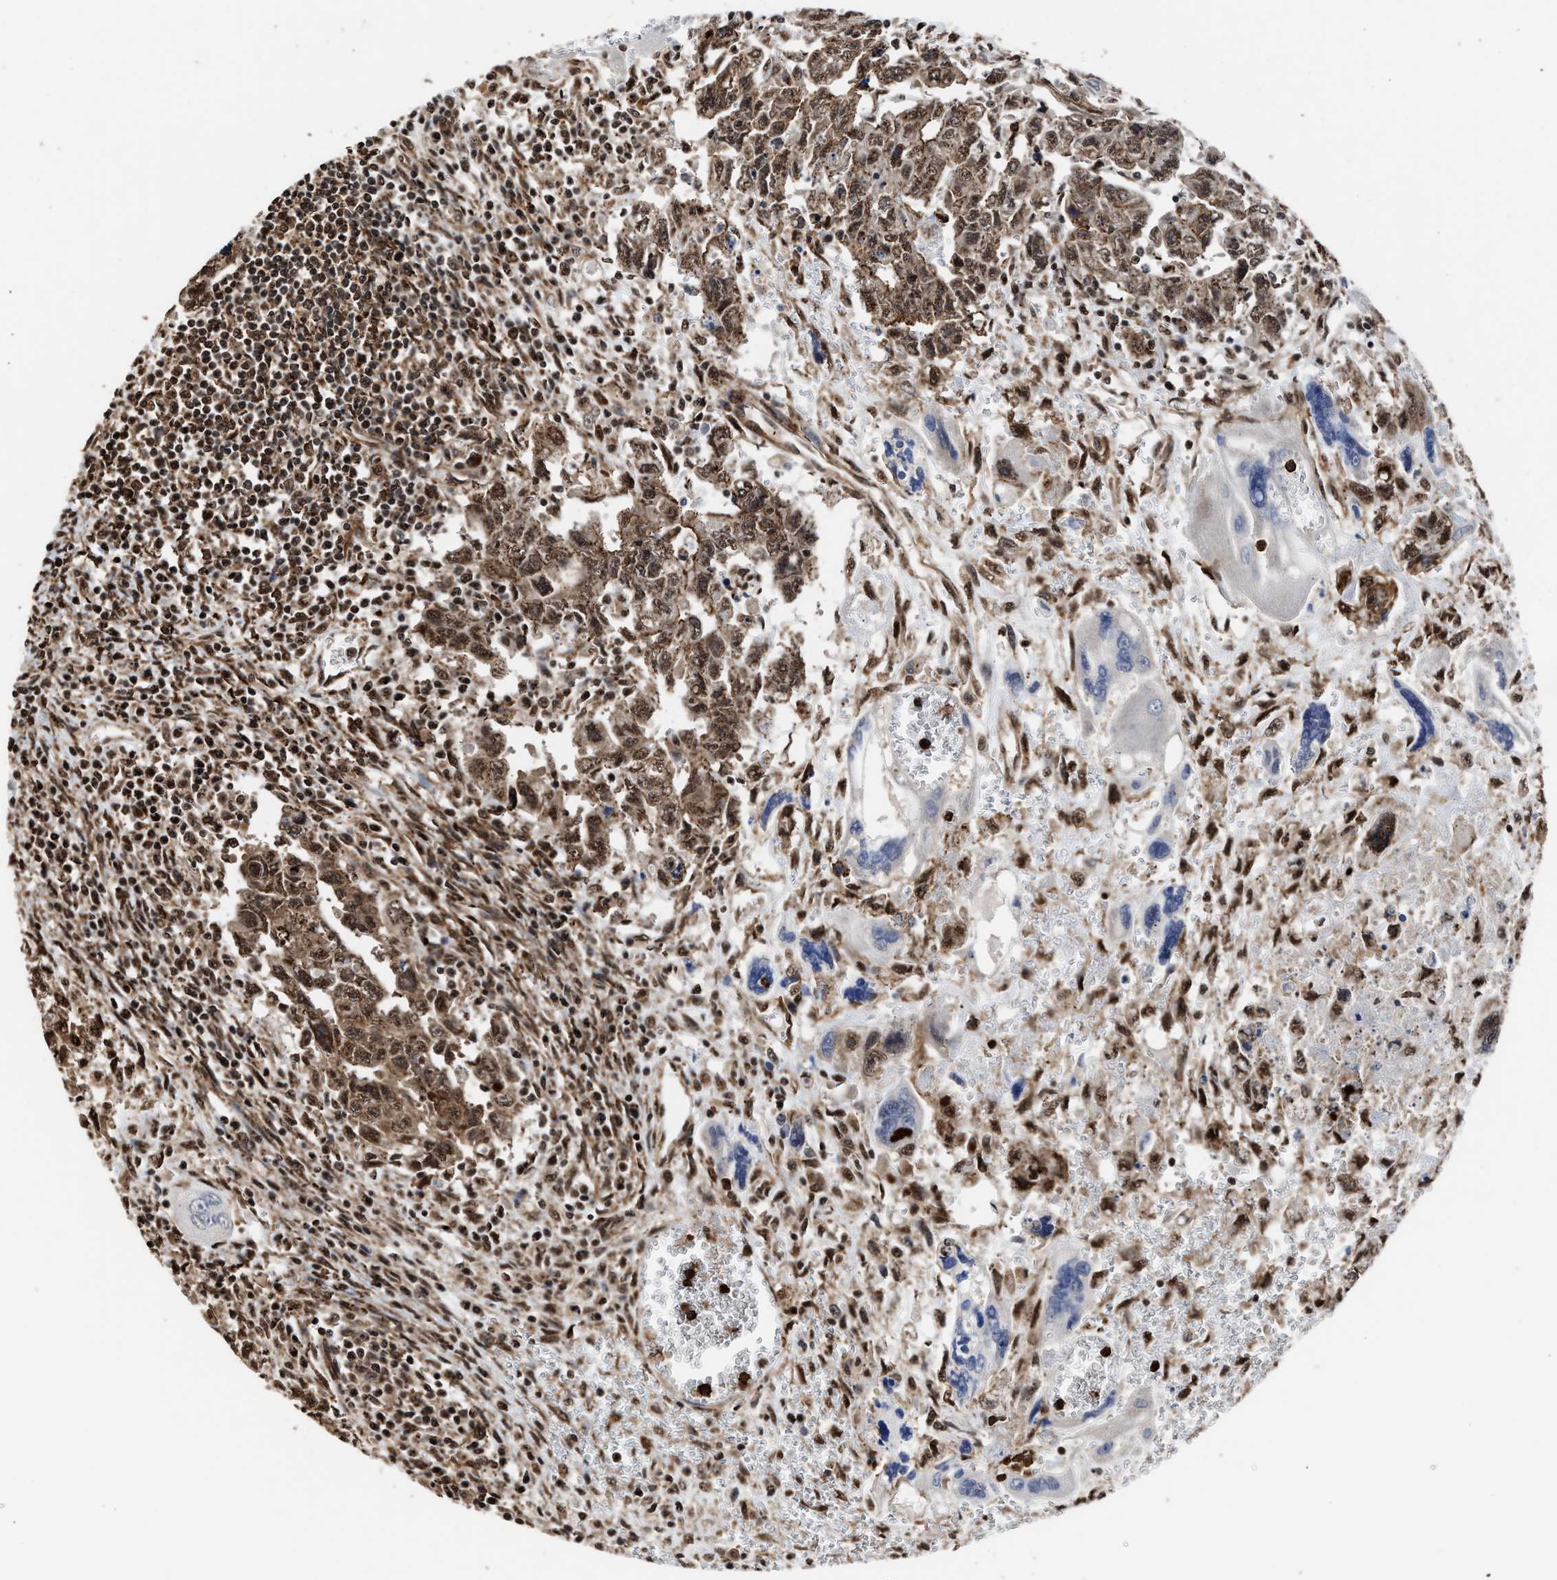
{"staining": {"intensity": "moderate", "quantity": ">75%", "location": "cytoplasmic/membranous,nuclear"}, "tissue": "testis cancer", "cell_type": "Tumor cells", "image_type": "cancer", "snomed": [{"axis": "morphology", "description": "Carcinoma, Embryonal, NOS"}, {"axis": "topography", "description": "Testis"}], "caption": "An IHC histopathology image of tumor tissue is shown. Protein staining in brown highlights moderate cytoplasmic/membranous and nuclear positivity in testis cancer (embryonal carcinoma) within tumor cells. The staining was performed using DAB, with brown indicating positive protein expression. Nuclei are stained blue with hematoxylin.", "gene": "SEPTIN2", "patient": {"sex": "male", "age": 28}}